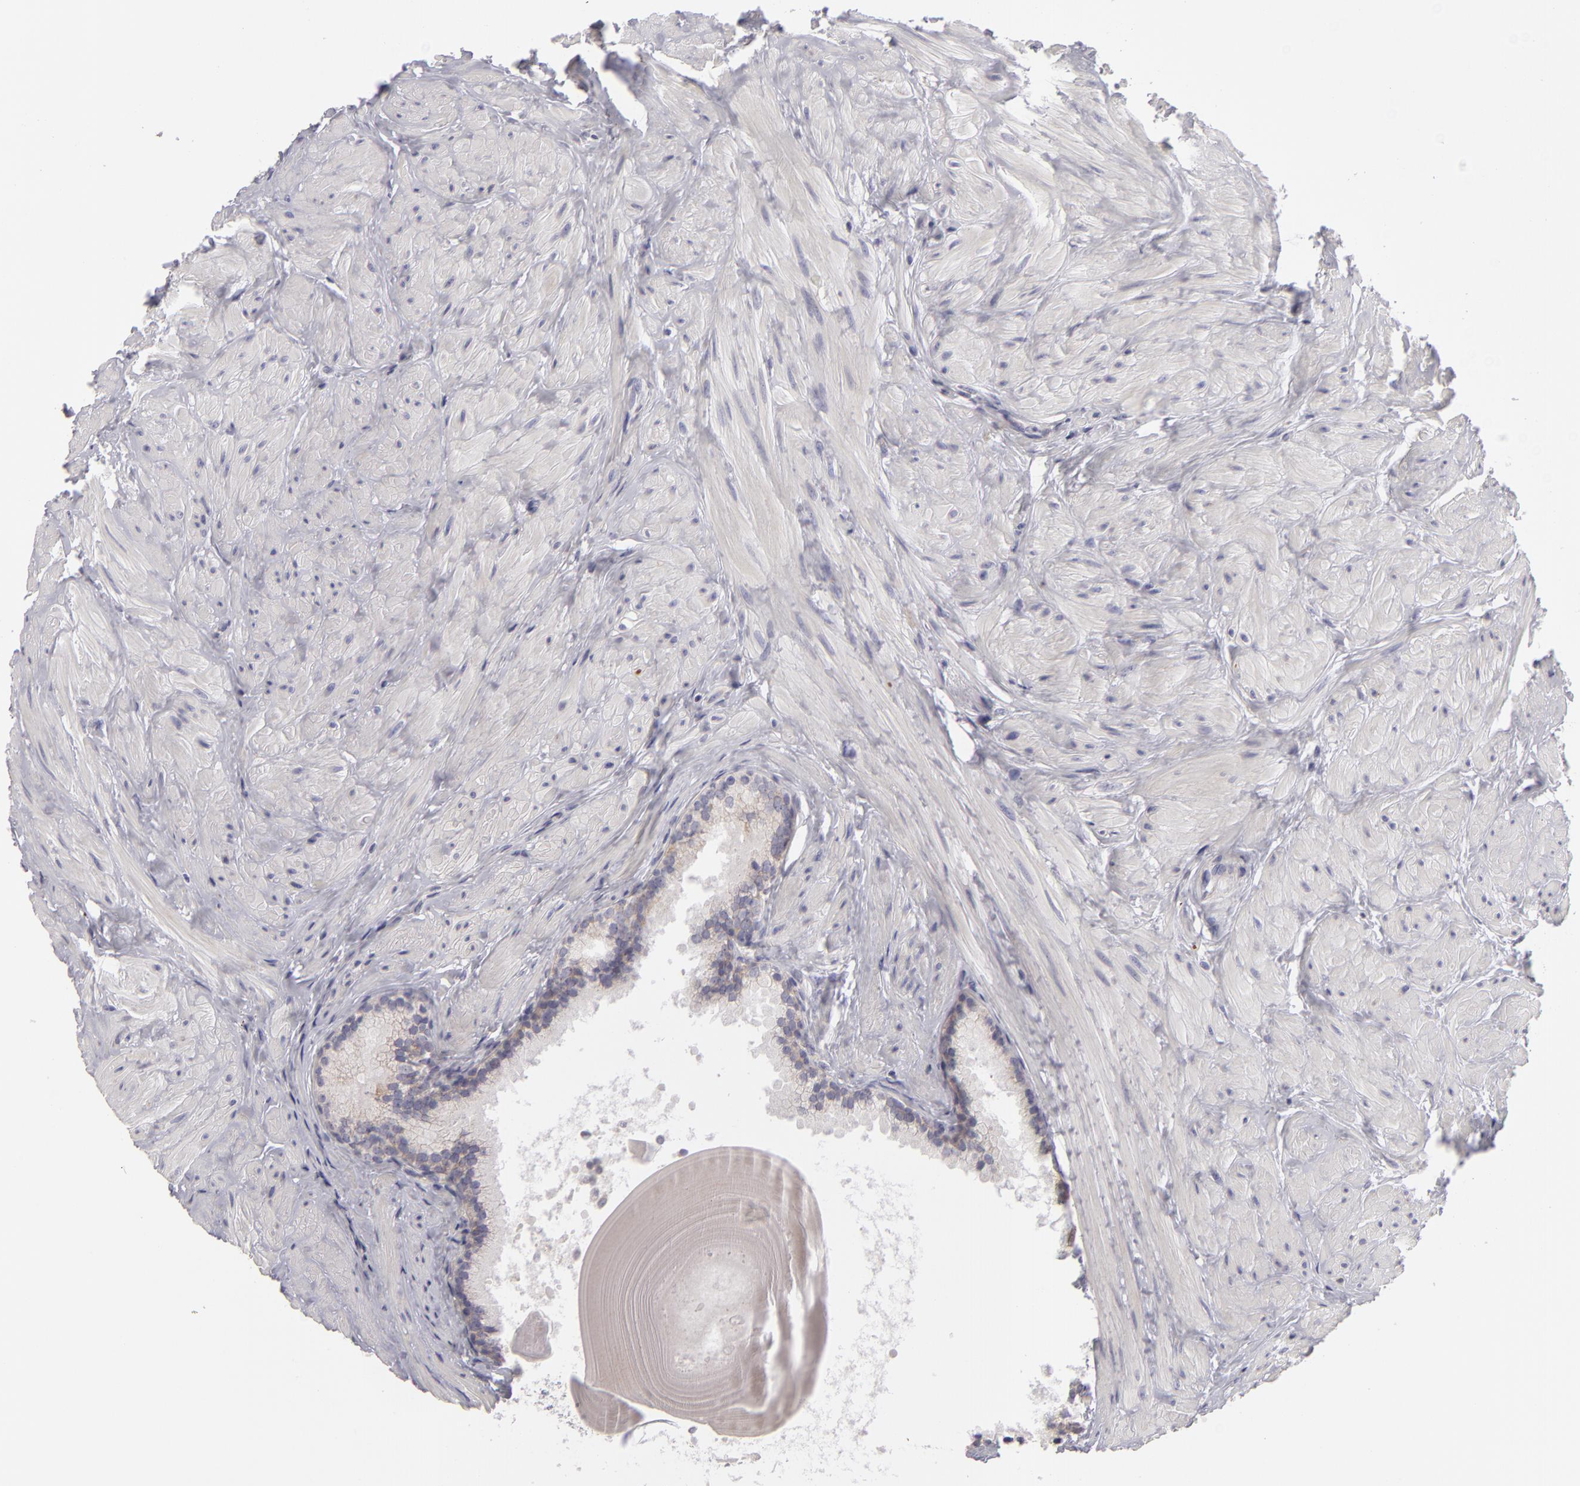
{"staining": {"intensity": "weak", "quantity": ">75%", "location": "cytoplasmic/membranous"}, "tissue": "prostate", "cell_type": "Glandular cells", "image_type": "normal", "snomed": [{"axis": "morphology", "description": "Normal tissue, NOS"}, {"axis": "topography", "description": "Prostate"}], "caption": "Human prostate stained for a protein (brown) reveals weak cytoplasmic/membranous positive expression in about >75% of glandular cells.", "gene": "ATP2B3", "patient": {"sex": "male", "age": 65}}